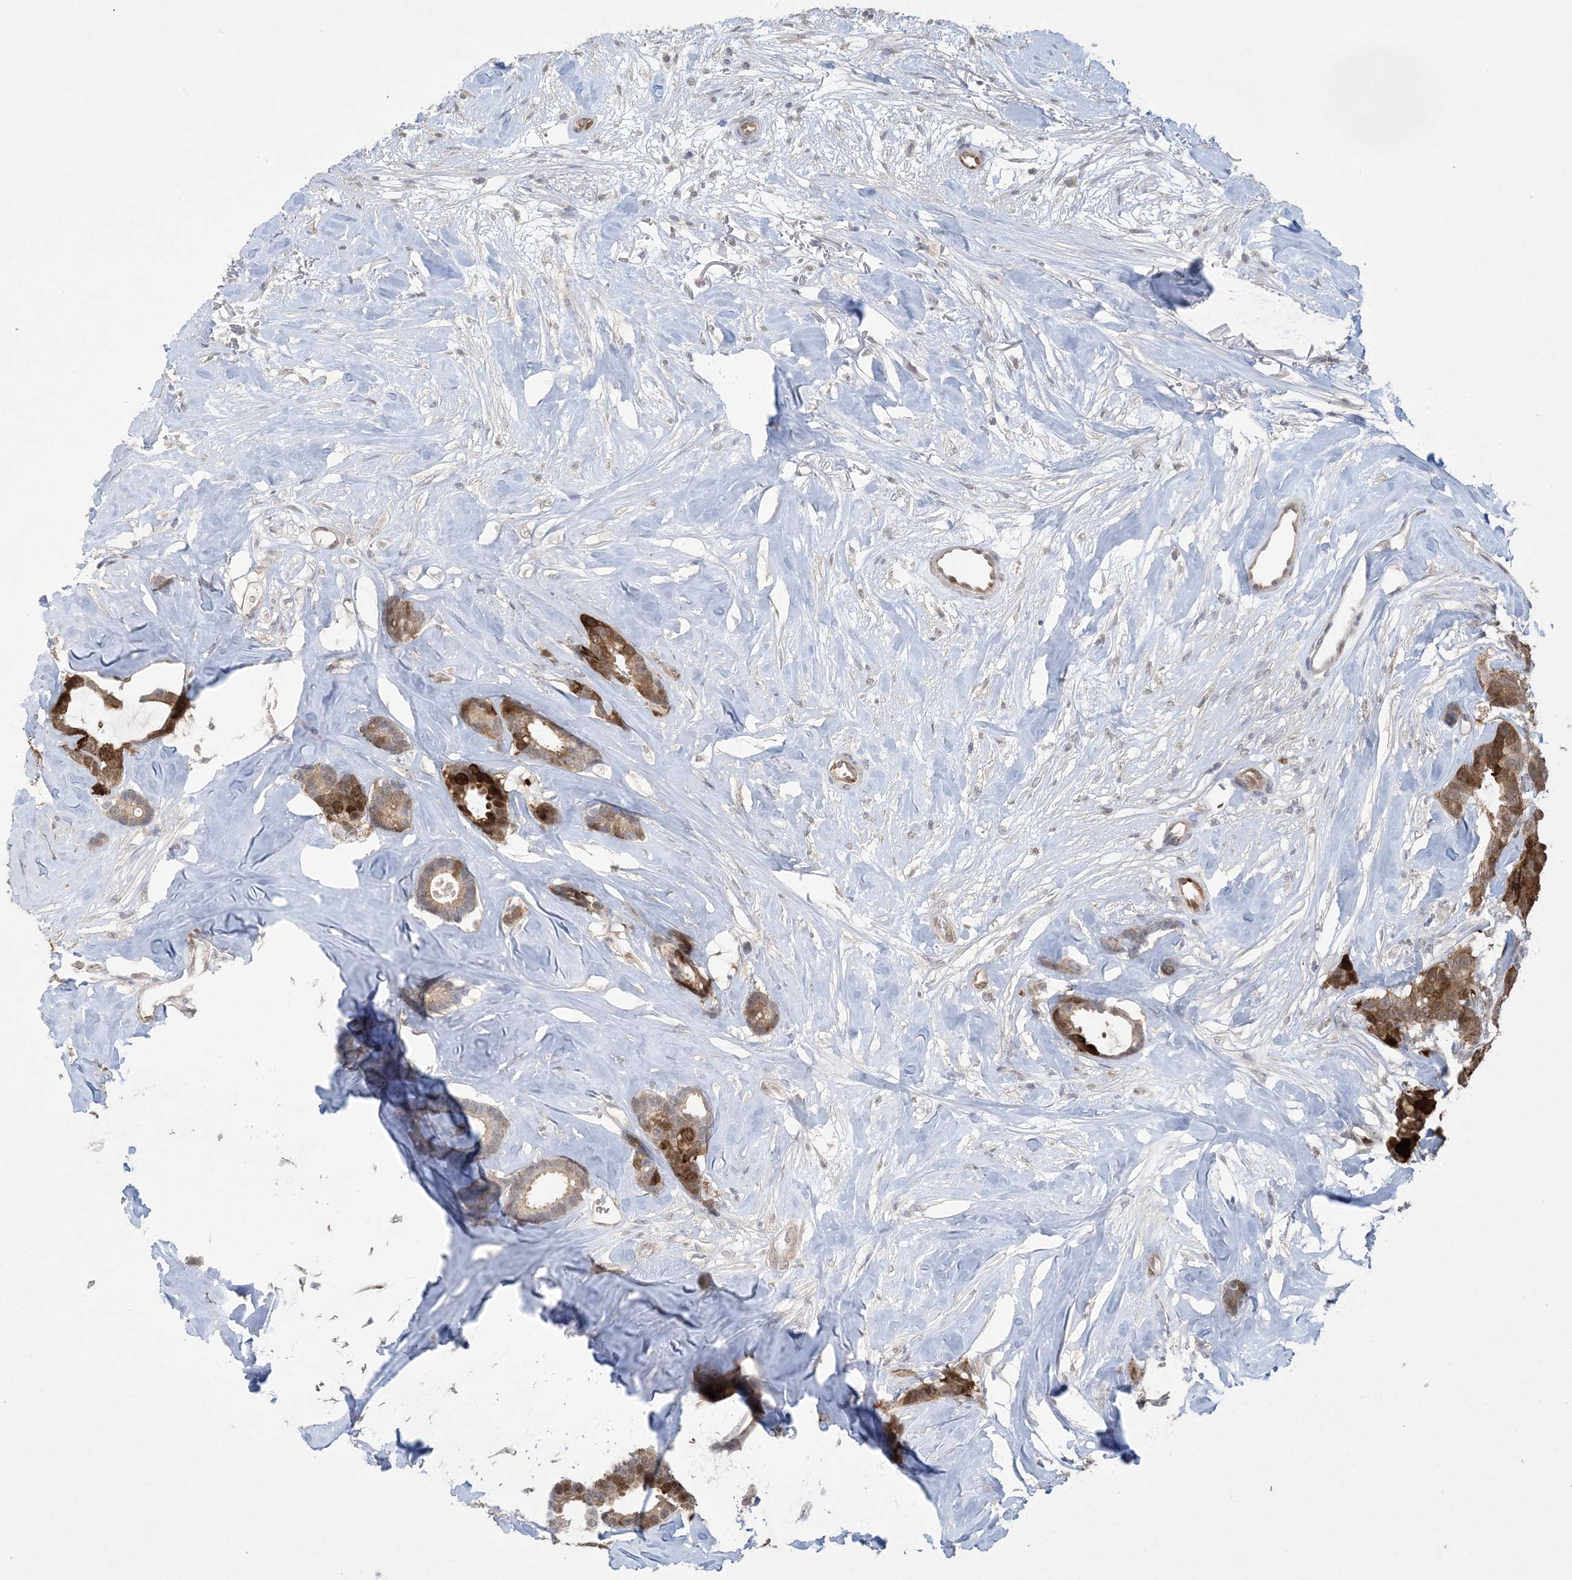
{"staining": {"intensity": "moderate", "quantity": "25%-75%", "location": "cytoplasmic/membranous,nuclear"}, "tissue": "breast cancer", "cell_type": "Tumor cells", "image_type": "cancer", "snomed": [{"axis": "morphology", "description": "Duct carcinoma"}, {"axis": "topography", "description": "Breast"}], "caption": "DAB (3,3'-diaminobenzidine) immunohistochemical staining of human breast infiltrating ductal carcinoma shows moderate cytoplasmic/membranous and nuclear protein expression in about 25%-75% of tumor cells.", "gene": "HMGCS1", "patient": {"sex": "female", "age": 87}}